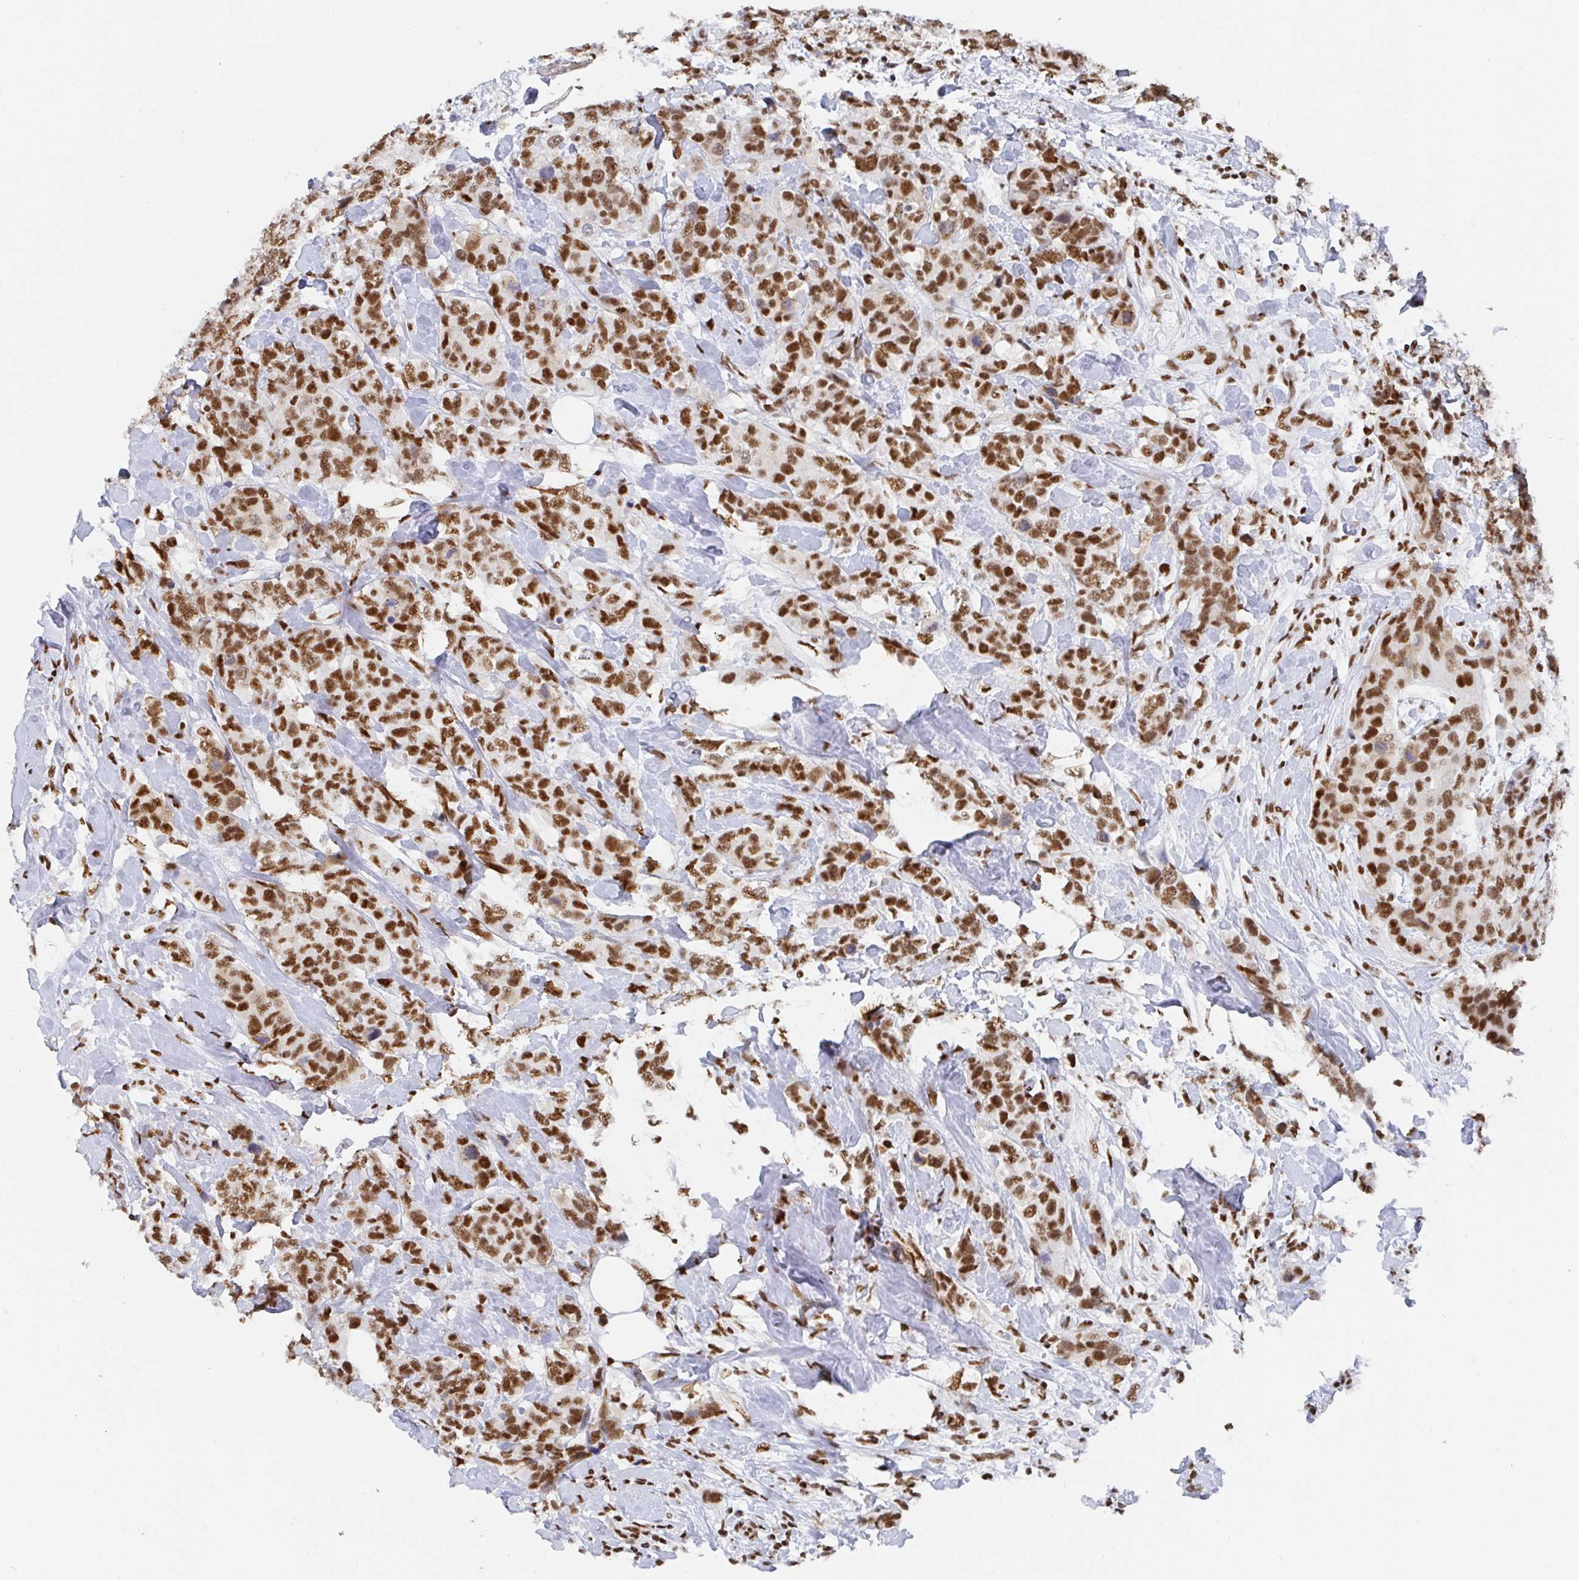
{"staining": {"intensity": "moderate", "quantity": ">75%", "location": "nuclear"}, "tissue": "breast cancer", "cell_type": "Tumor cells", "image_type": "cancer", "snomed": [{"axis": "morphology", "description": "Lobular carcinoma"}, {"axis": "topography", "description": "Breast"}], "caption": "Approximately >75% of tumor cells in human lobular carcinoma (breast) reveal moderate nuclear protein expression as visualized by brown immunohistochemical staining.", "gene": "EWSR1", "patient": {"sex": "female", "age": 59}}